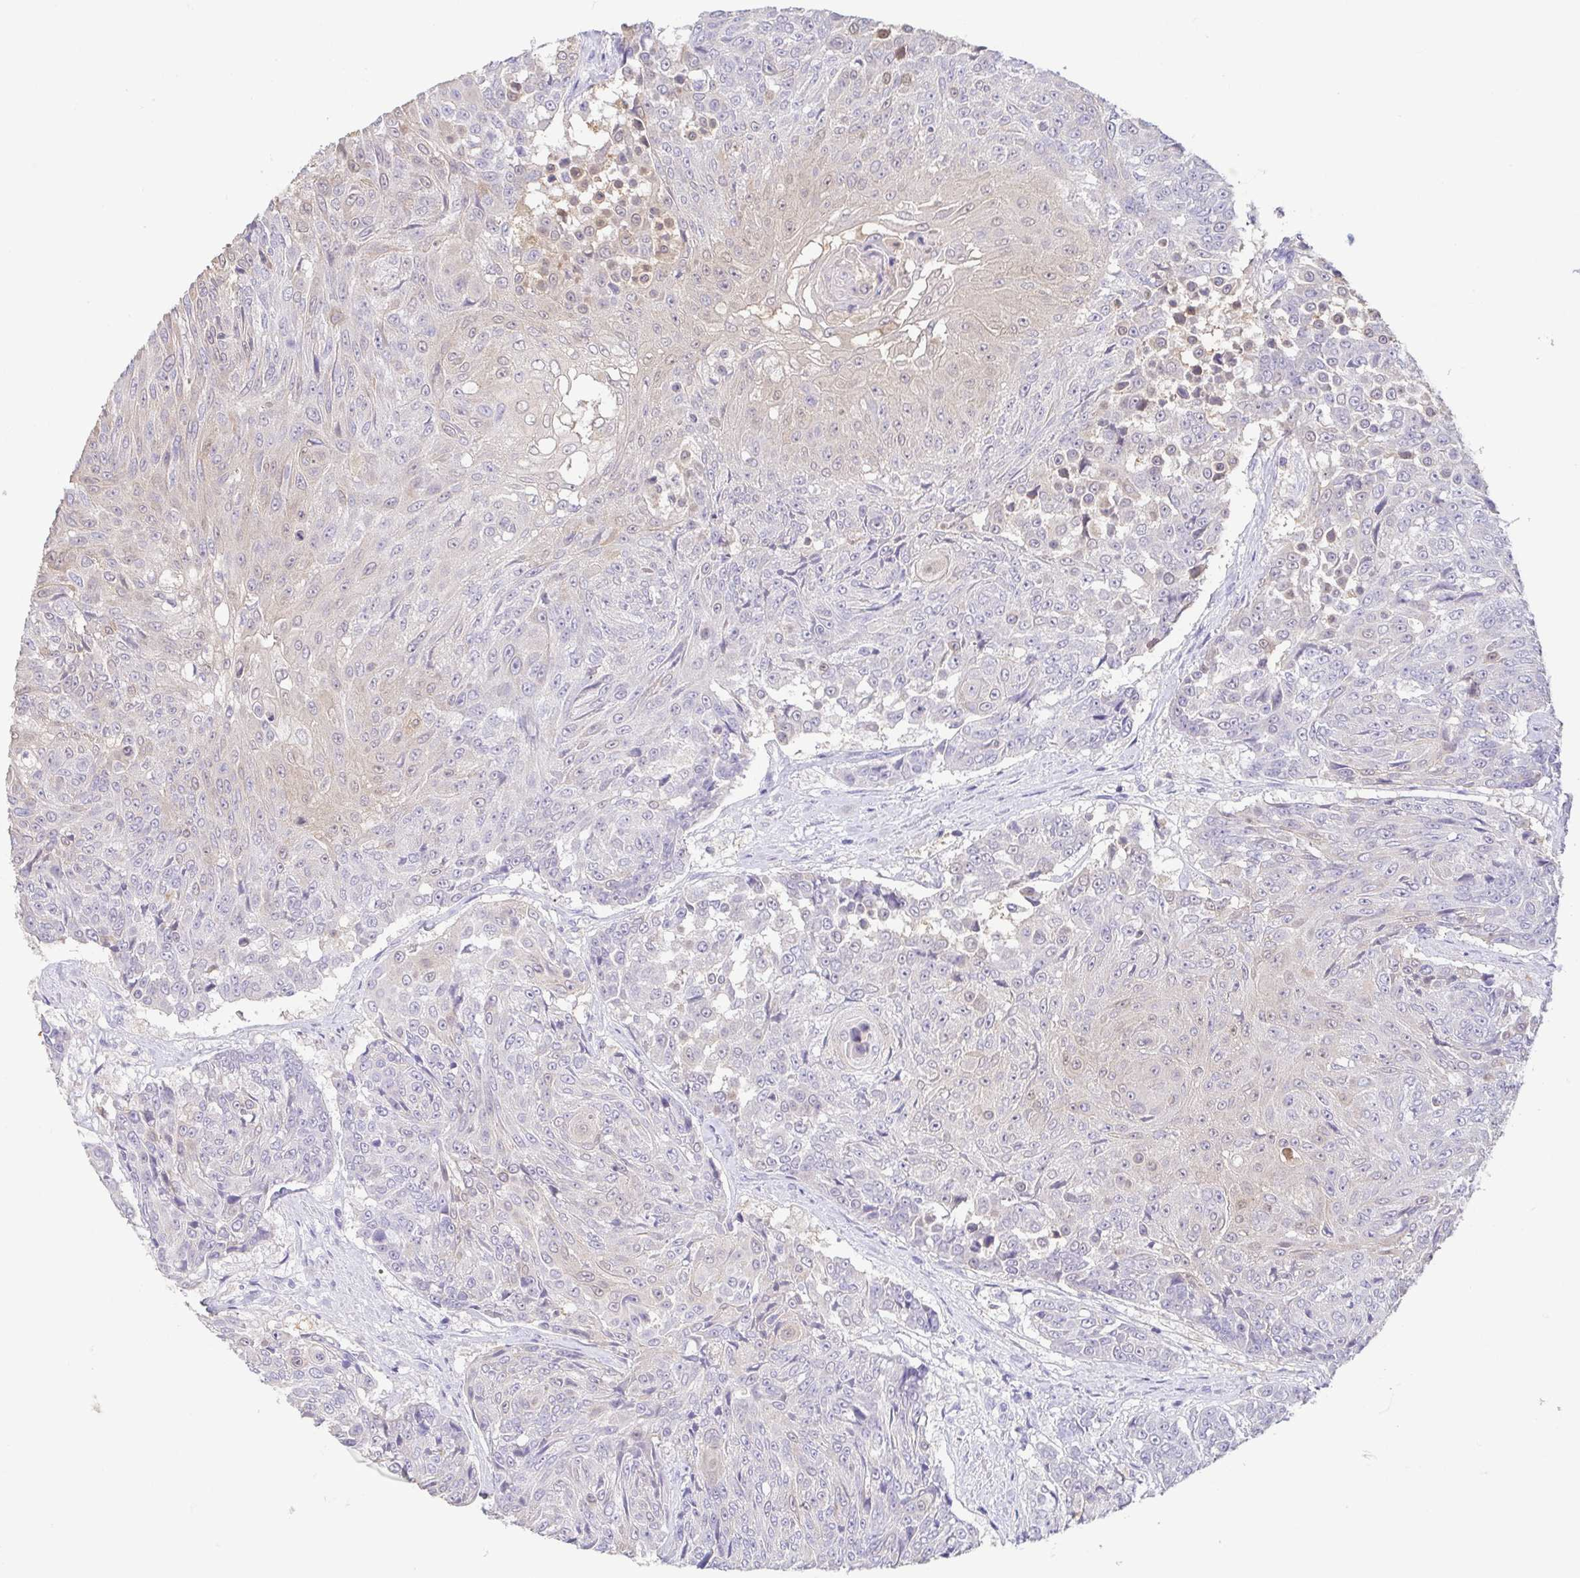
{"staining": {"intensity": "weak", "quantity": "<25%", "location": "cytoplasmic/membranous"}, "tissue": "urothelial cancer", "cell_type": "Tumor cells", "image_type": "cancer", "snomed": [{"axis": "morphology", "description": "Urothelial carcinoma, High grade"}, {"axis": "topography", "description": "Urinary bladder"}], "caption": "Tumor cells are negative for brown protein staining in high-grade urothelial carcinoma.", "gene": "FABP3", "patient": {"sex": "female", "age": 63}}